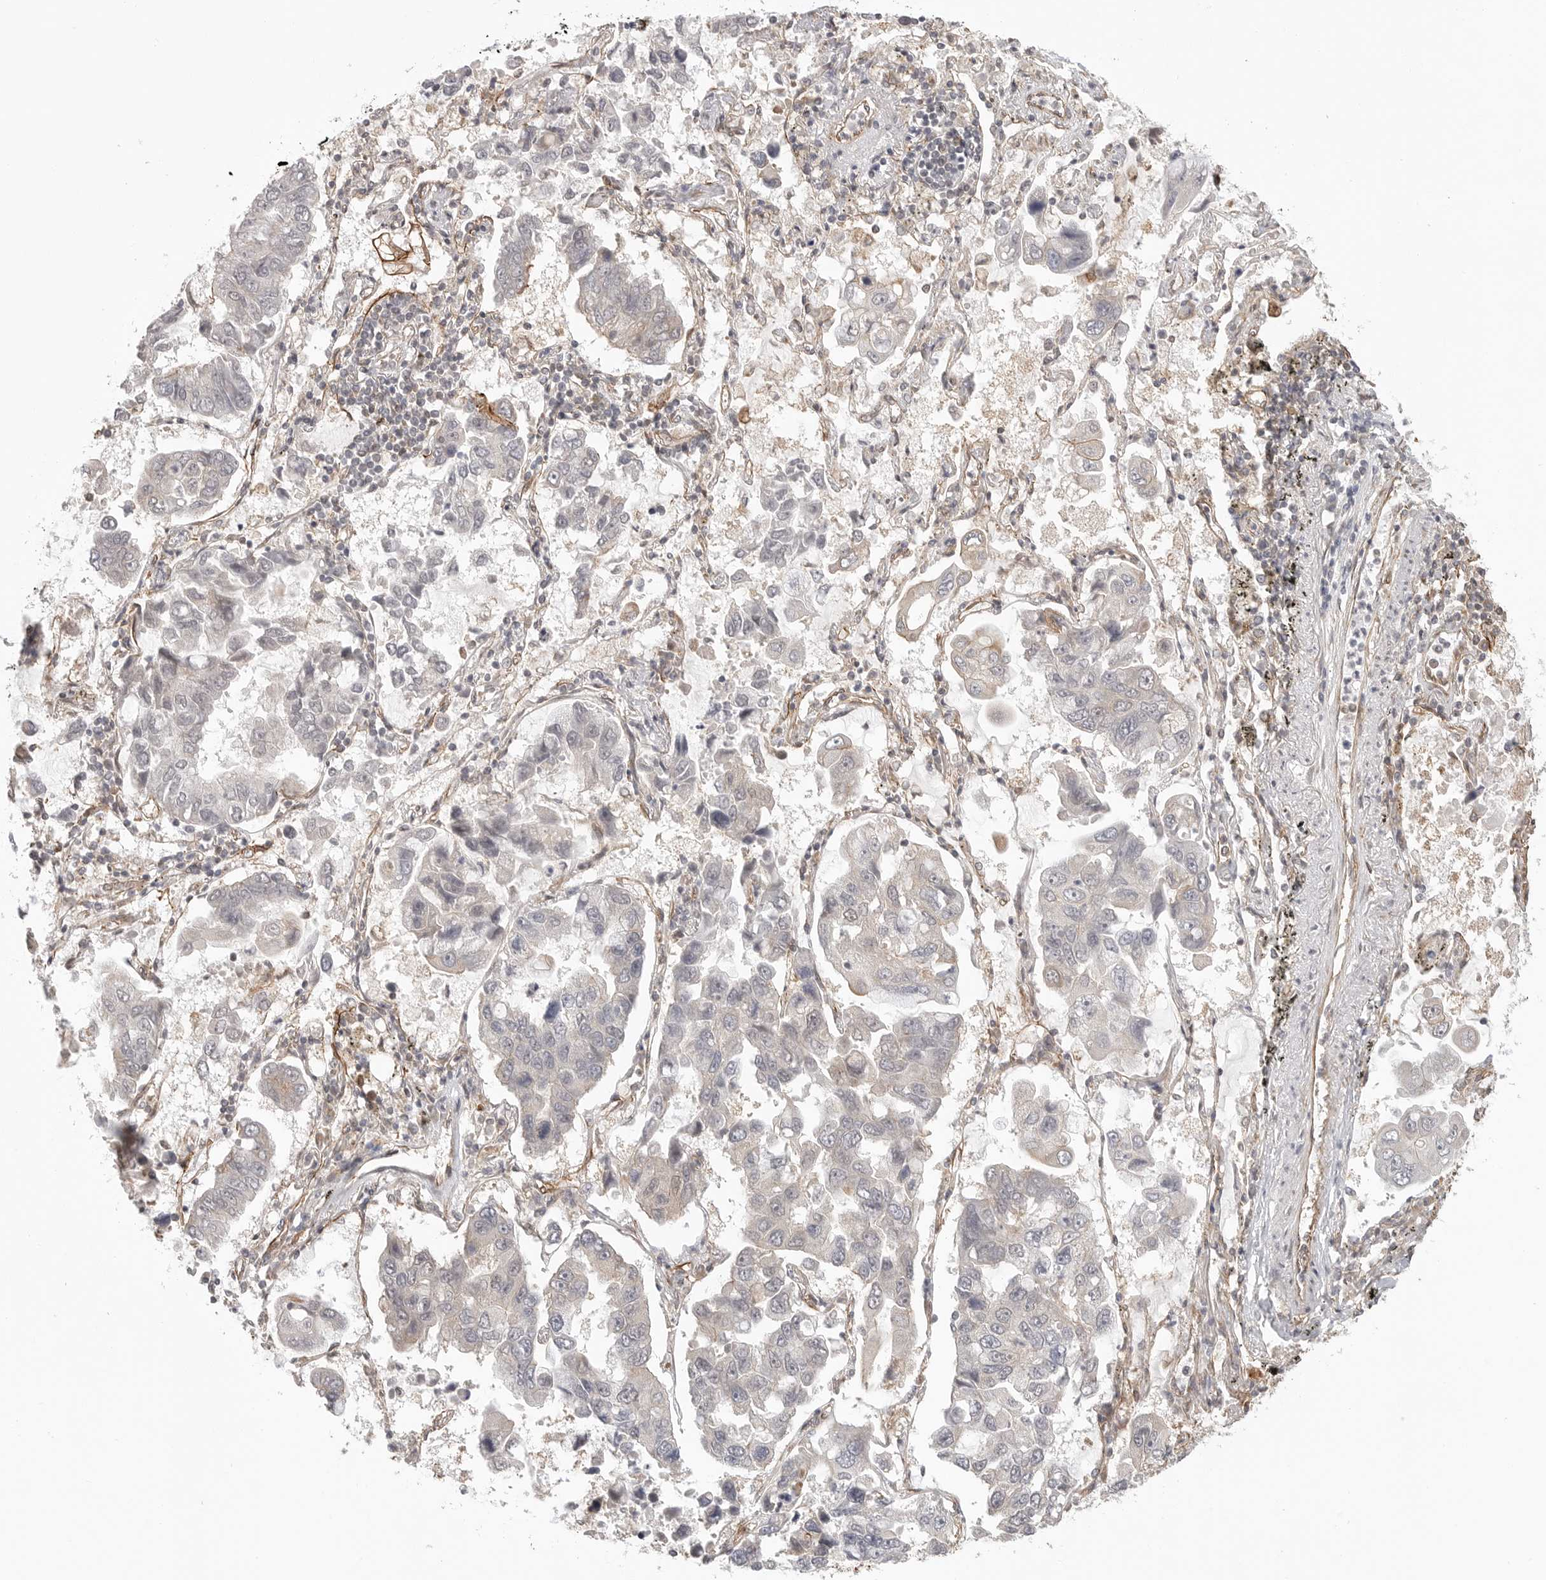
{"staining": {"intensity": "negative", "quantity": "none", "location": "none"}, "tissue": "lung cancer", "cell_type": "Tumor cells", "image_type": "cancer", "snomed": [{"axis": "morphology", "description": "Adenocarcinoma, NOS"}, {"axis": "topography", "description": "Lung"}], "caption": "Adenocarcinoma (lung) stained for a protein using IHC reveals no expression tumor cells.", "gene": "ATOH7", "patient": {"sex": "male", "age": 64}}